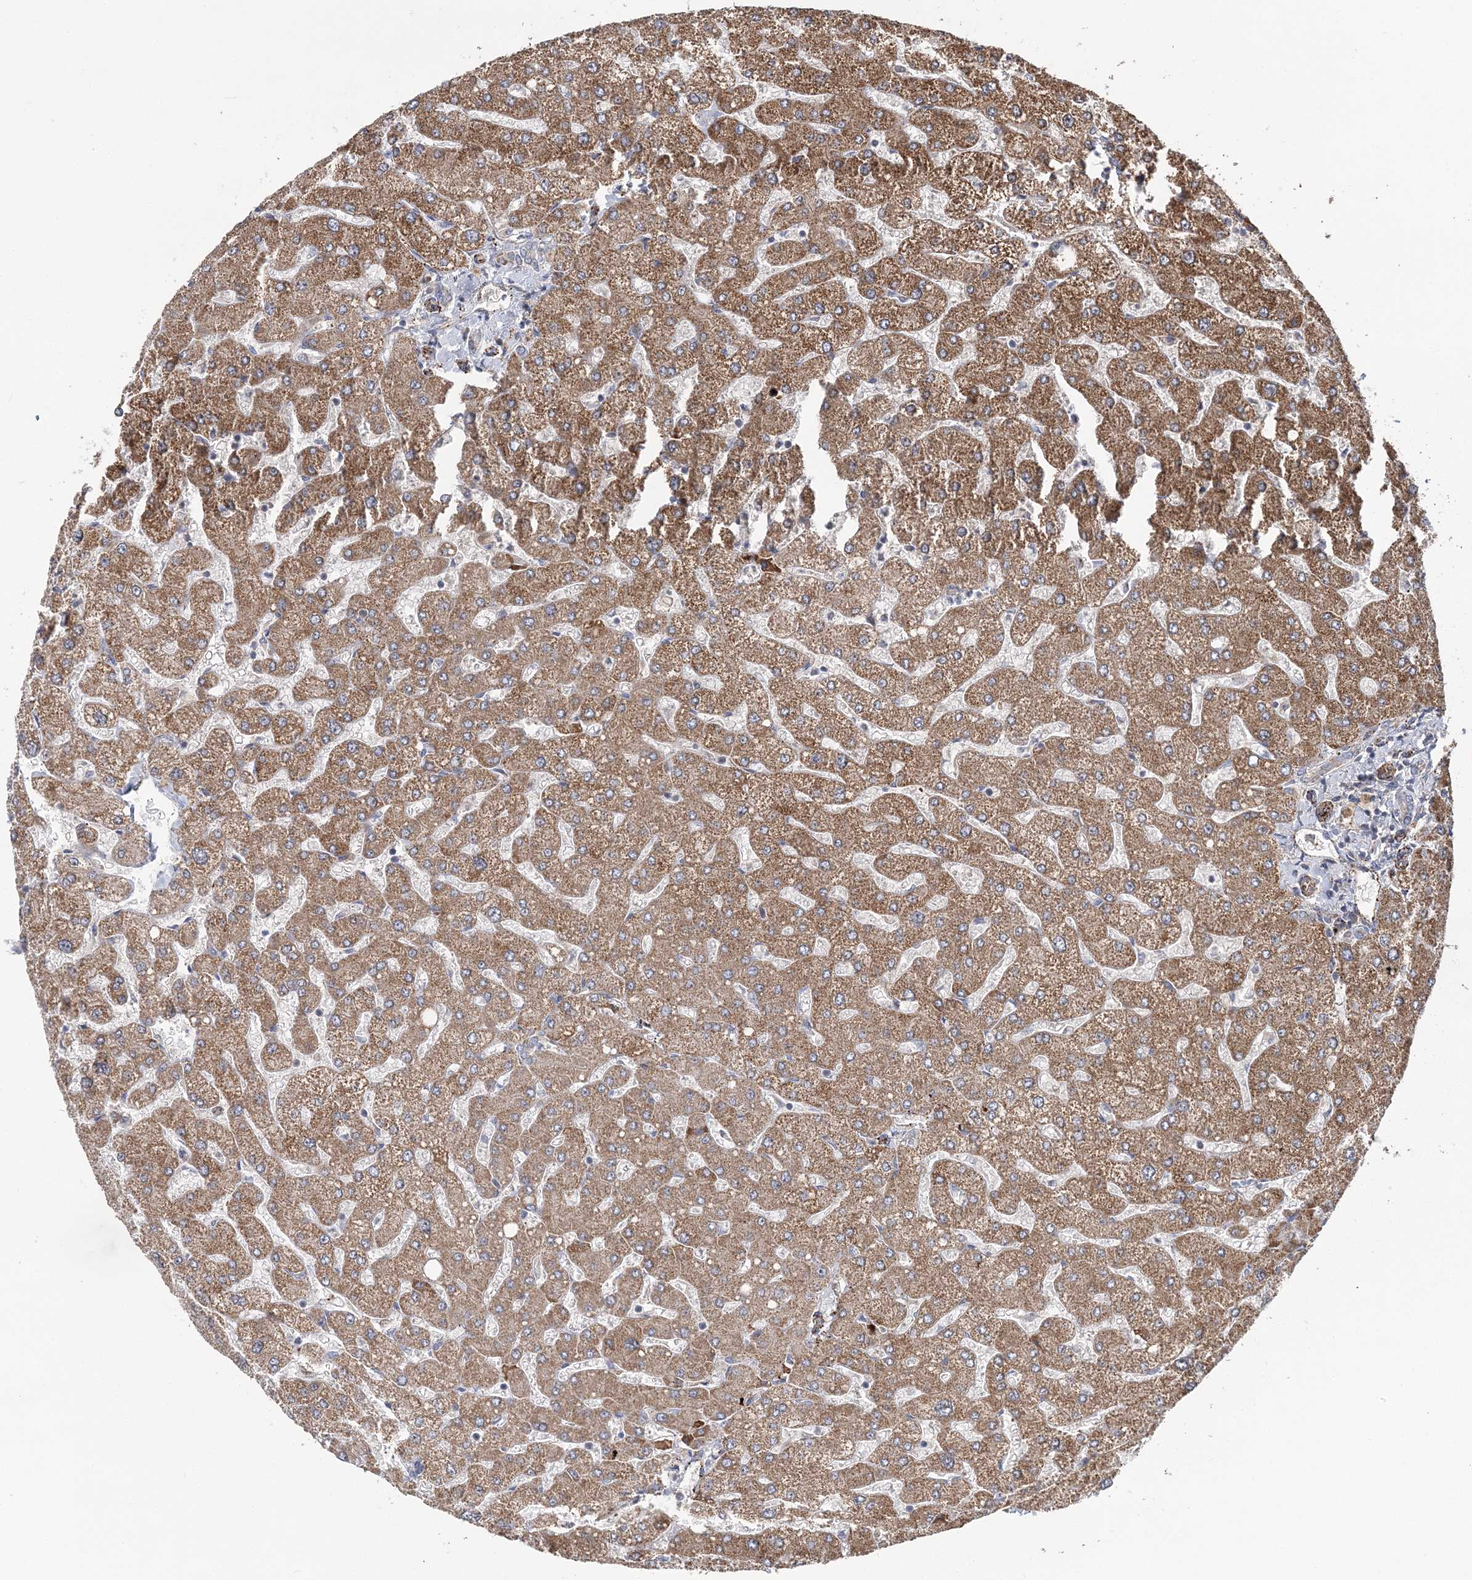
{"staining": {"intensity": "negative", "quantity": "none", "location": "none"}, "tissue": "liver", "cell_type": "Cholangiocytes", "image_type": "normal", "snomed": [{"axis": "morphology", "description": "Normal tissue, NOS"}, {"axis": "topography", "description": "Liver"}], "caption": "Cholangiocytes show no significant protein positivity in normal liver. The staining was performed using DAB (3,3'-diaminobenzidine) to visualize the protein expression in brown, while the nuclei were stained in blue with hematoxylin (Magnification: 20x).", "gene": "KIF4A", "patient": {"sex": "male", "age": 55}}